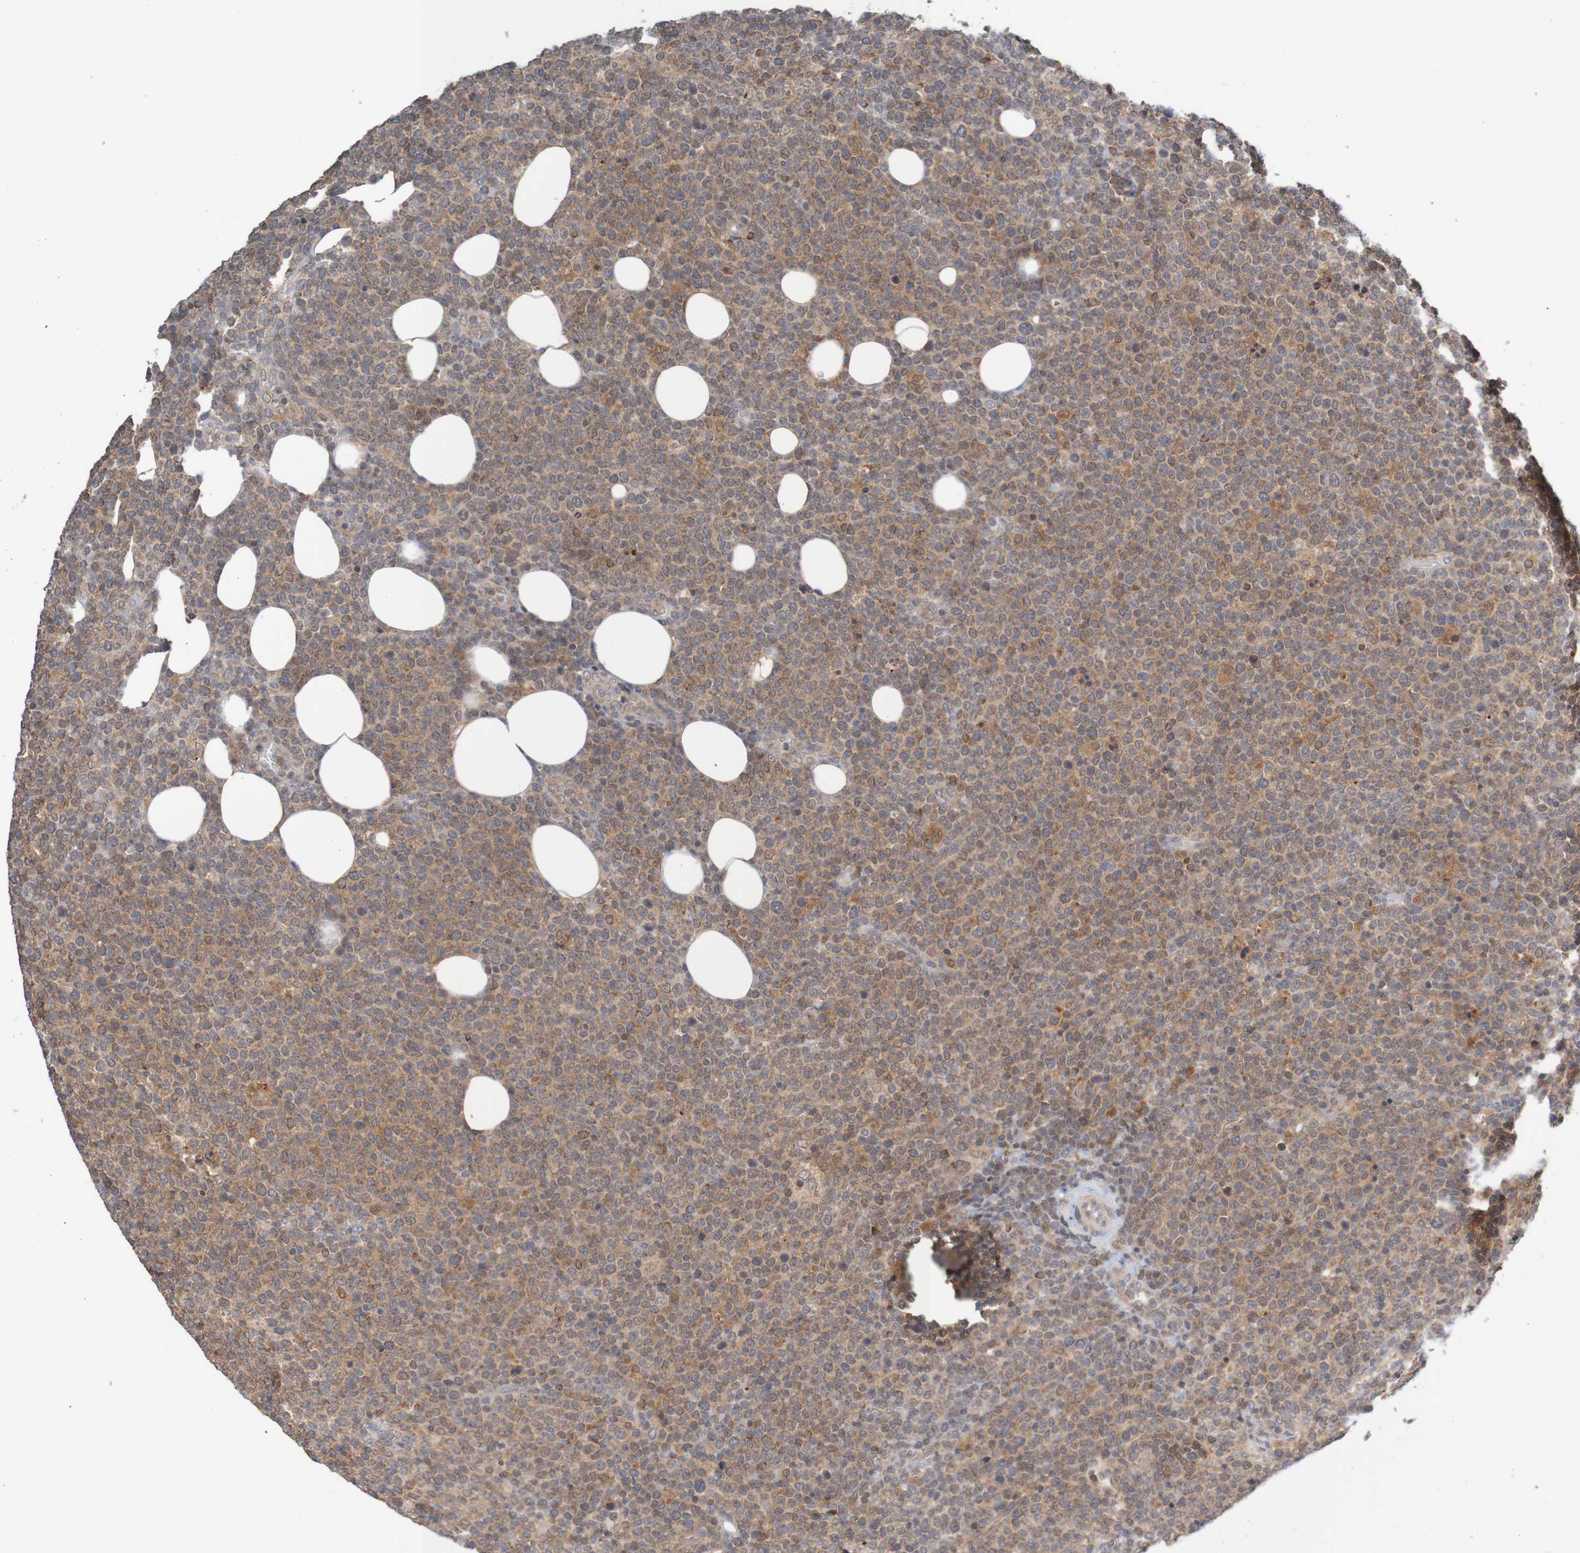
{"staining": {"intensity": "weak", "quantity": ">75%", "location": "cytoplasmic/membranous"}, "tissue": "lymphoma", "cell_type": "Tumor cells", "image_type": "cancer", "snomed": [{"axis": "morphology", "description": "Malignant lymphoma, non-Hodgkin's type, High grade"}, {"axis": "topography", "description": "Lymph node"}], "caption": "This image shows immunohistochemistry staining of human lymphoma, with low weak cytoplasmic/membranous staining in approximately >75% of tumor cells.", "gene": "ANKK1", "patient": {"sex": "male", "age": 61}}